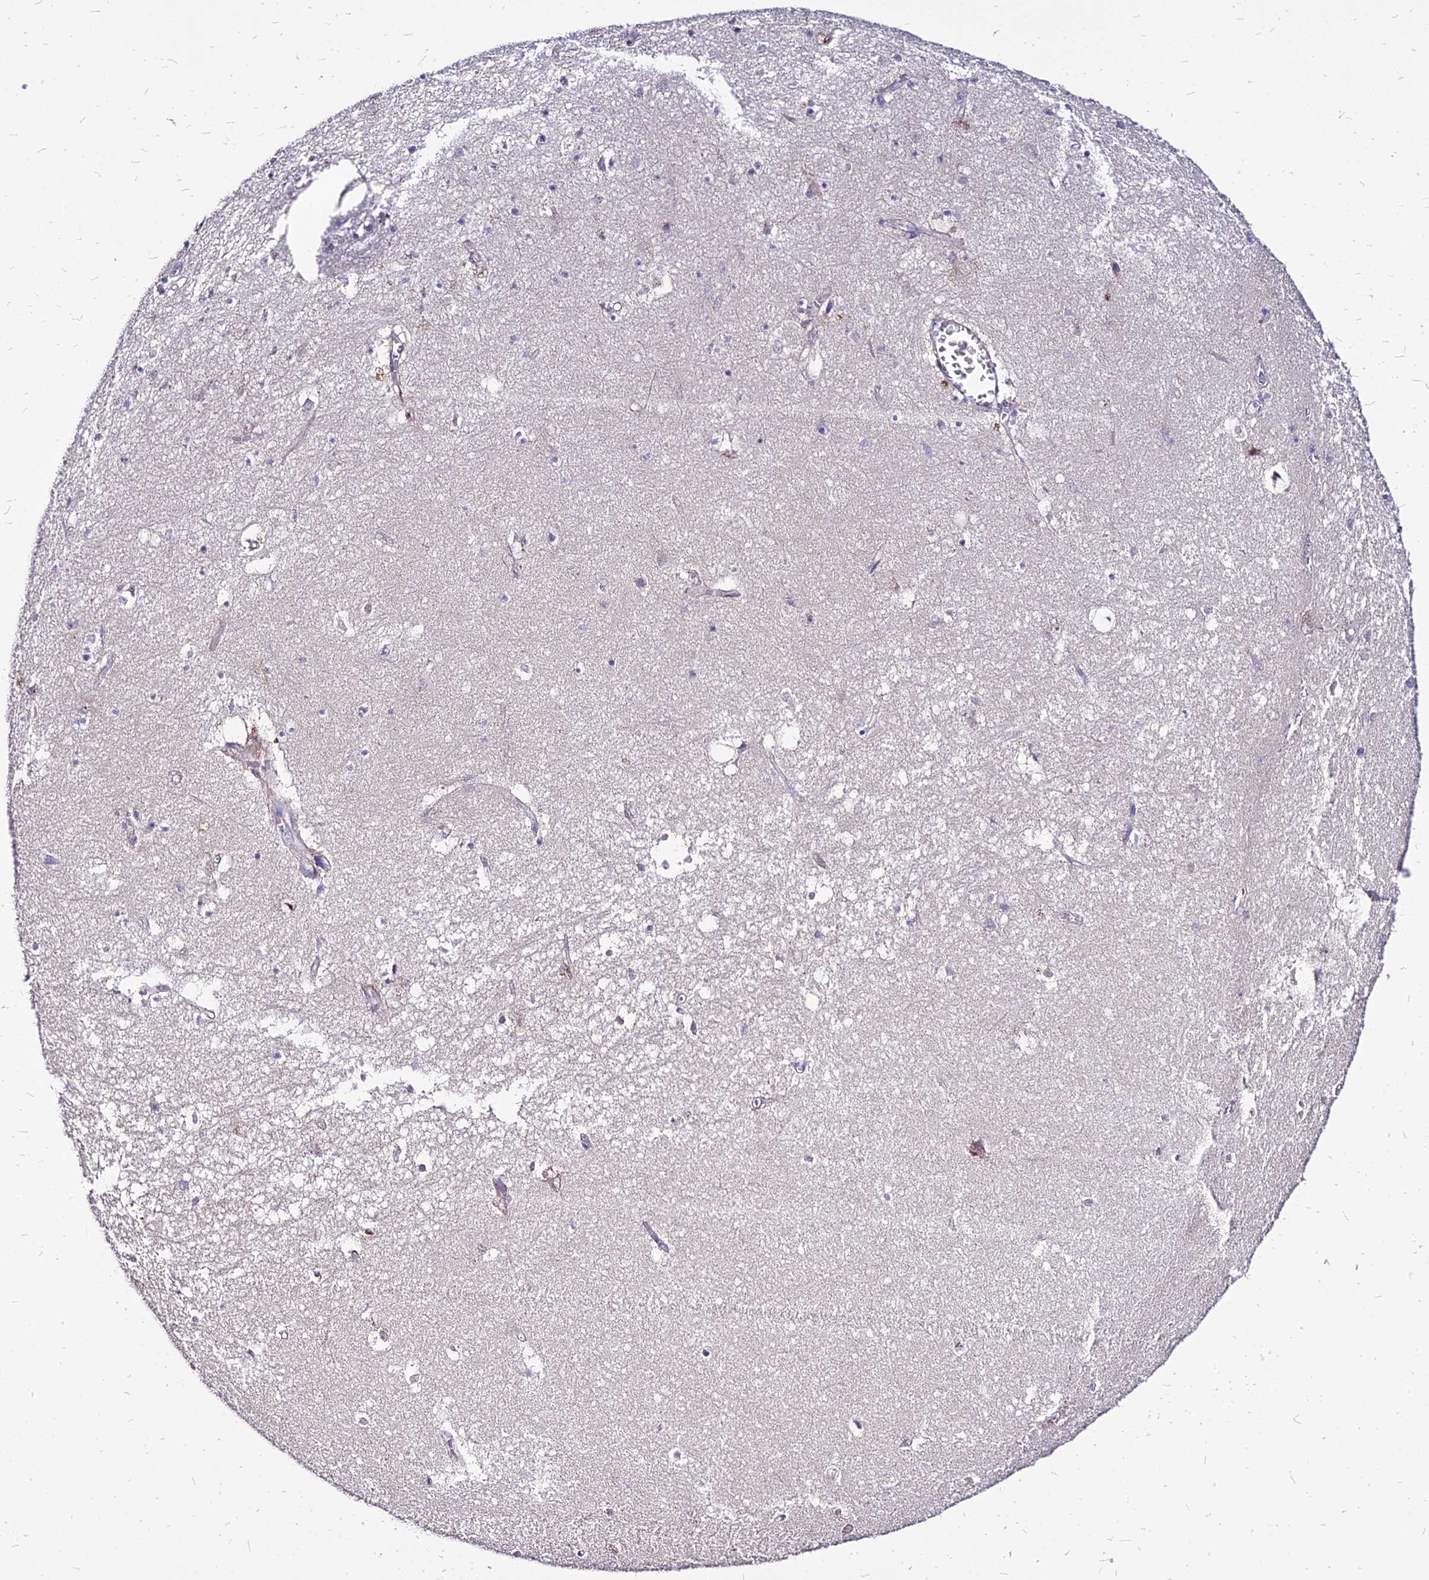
{"staining": {"intensity": "negative", "quantity": "none", "location": "none"}, "tissue": "hippocampus", "cell_type": "Glial cells", "image_type": "normal", "snomed": [{"axis": "morphology", "description": "Normal tissue, NOS"}, {"axis": "topography", "description": "Hippocampus"}], "caption": "DAB (3,3'-diaminobenzidine) immunohistochemical staining of benign hippocampus displays no significant staining in glial cells. The staining was performed using DAB (3,3'-diaminobenzidine) to visualize the protein expression in brown, while the nuclei were stained in blue with hematoxylin (Magnification: 20x).", "gene": "COMMD10", "patient": {"sex": "female", "age": 64}}